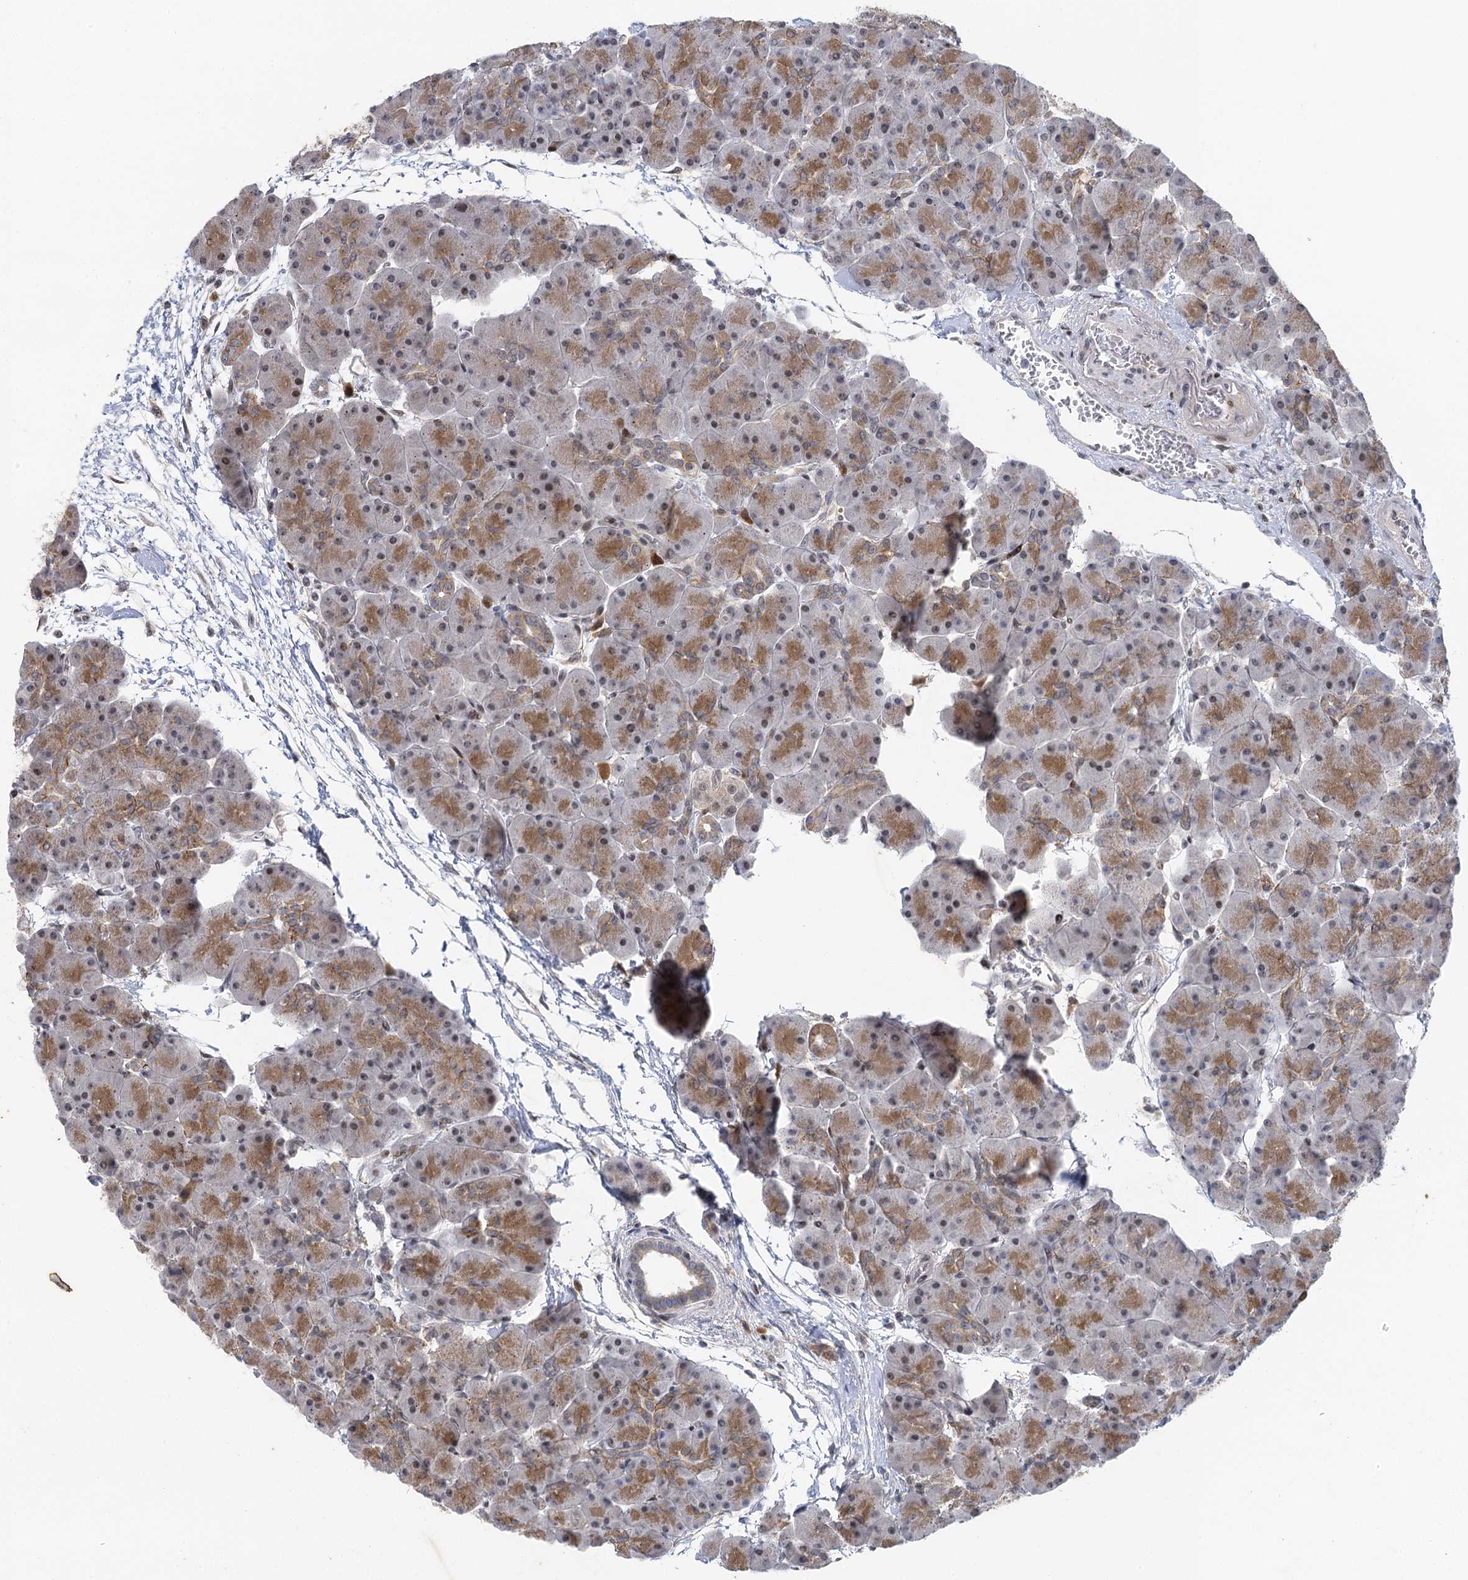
{"staining": {"intensity": "moderate", "quantity": "25%-75%", "location": "cytoplasmic/membranous"}, "tissue": "pancreas", "cell_type": "Exocrine glandular cells", "image_type": "normal", "snomed": [{"axis": "morphology", "description": "Normal tissue, NOS"}, {"axis": "topography", "description": "Pancreas"}], "caption": "Brown immunohistochemical staining in benign pancreas shows moderate cytoplasmic/membranous staining in approximately 25%-75% of exocrine glandular cells.", "gene": "IL11RA", "patient": {"sex": "male", "age": 66}}